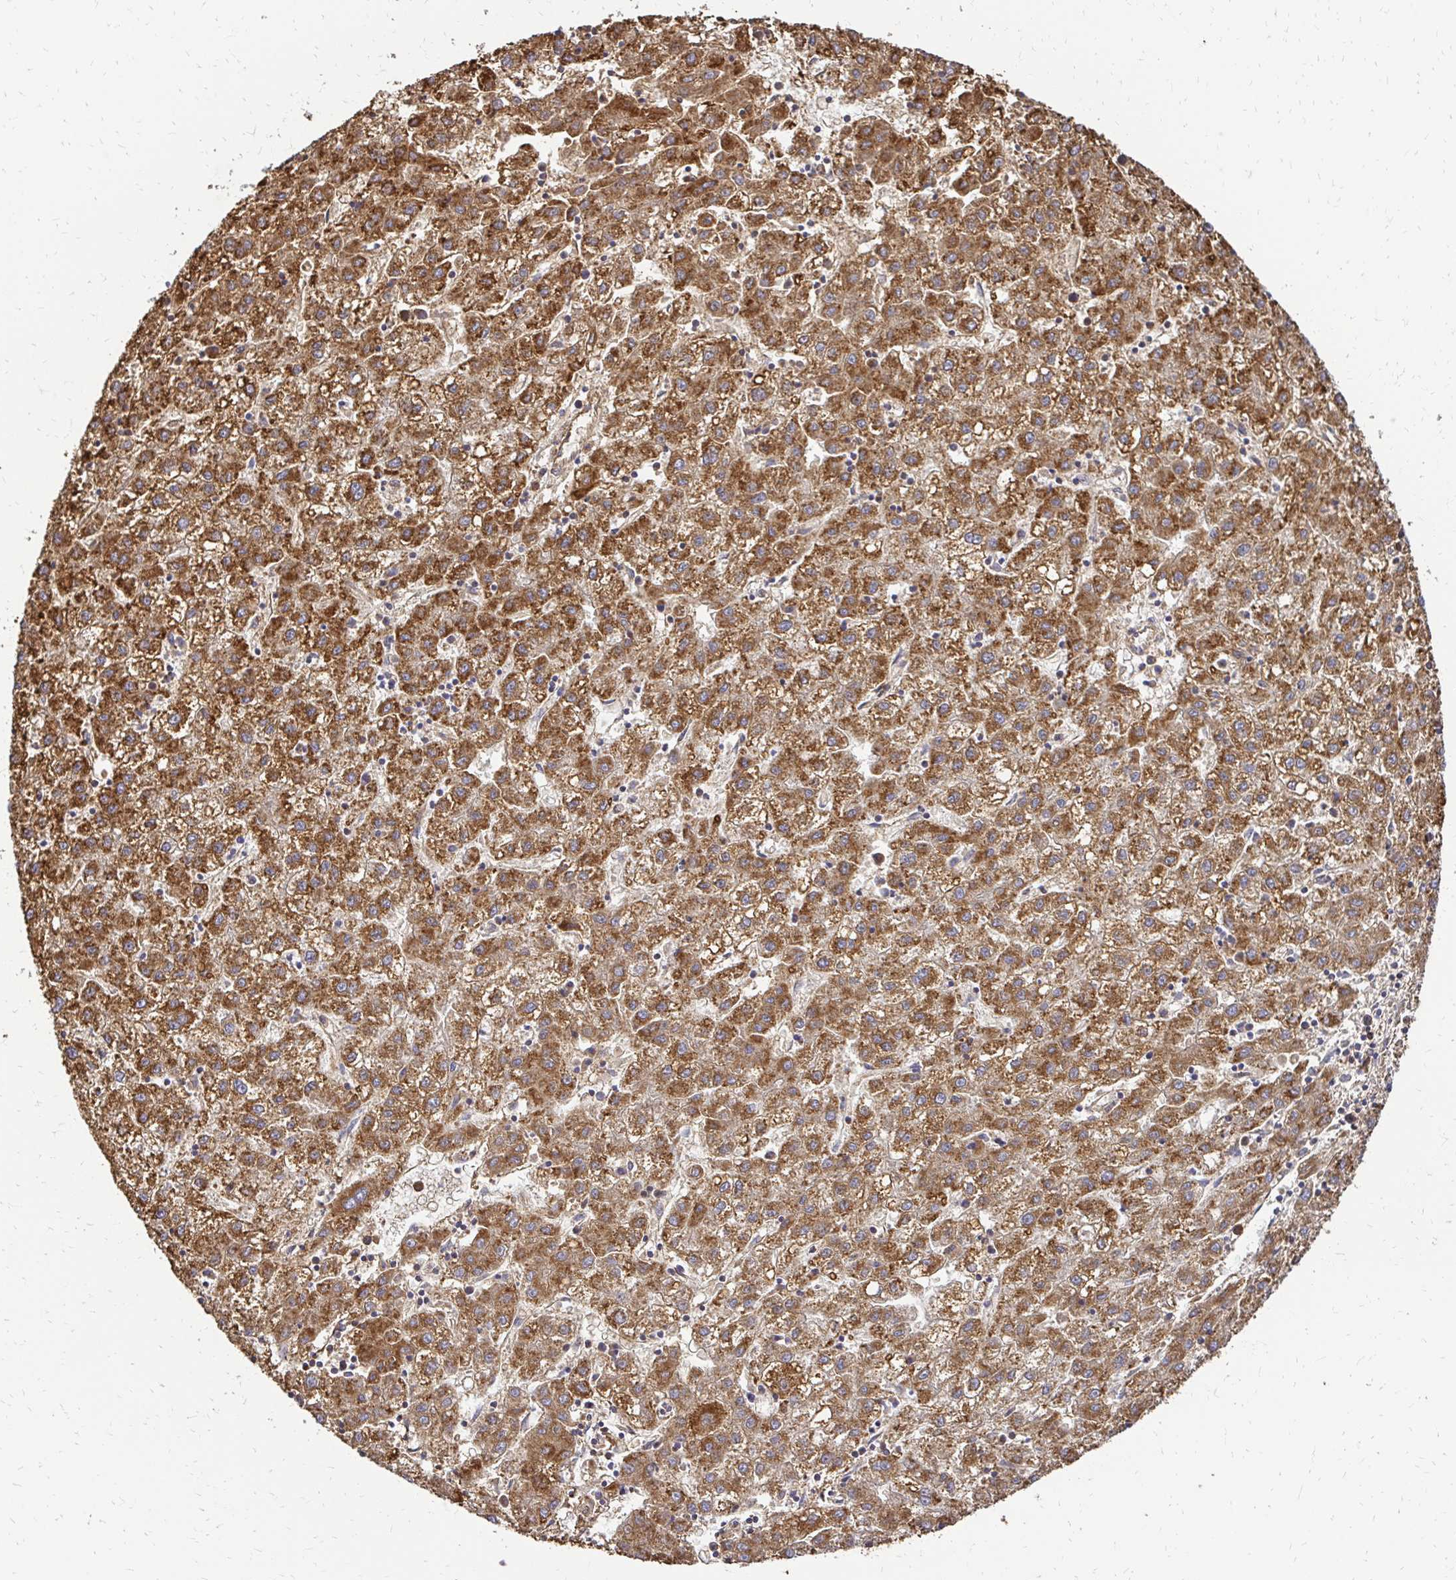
{"staining": {"intensity": "moderate", "quantity": ">75%", "location": "cytoplasmic/membranous"}, "tissue": "liver cancer", "cell_type": "Tumor cells", "image_type": "cancer", "snomed": [{"axis": "morphology", "description": "Carcinoma, Hepatocellular, NOS"}, {"axis": "topography", "description": "Liver"}], "caption": "A histopathology image of liver cancer (hepatocellular carcinoma) stained for a protein exhibits moderate cytoplasmic/membranous brown staining in tumor cells.", "gene": "MRPL13", "patient": {"sex": "male", "age": 72}}